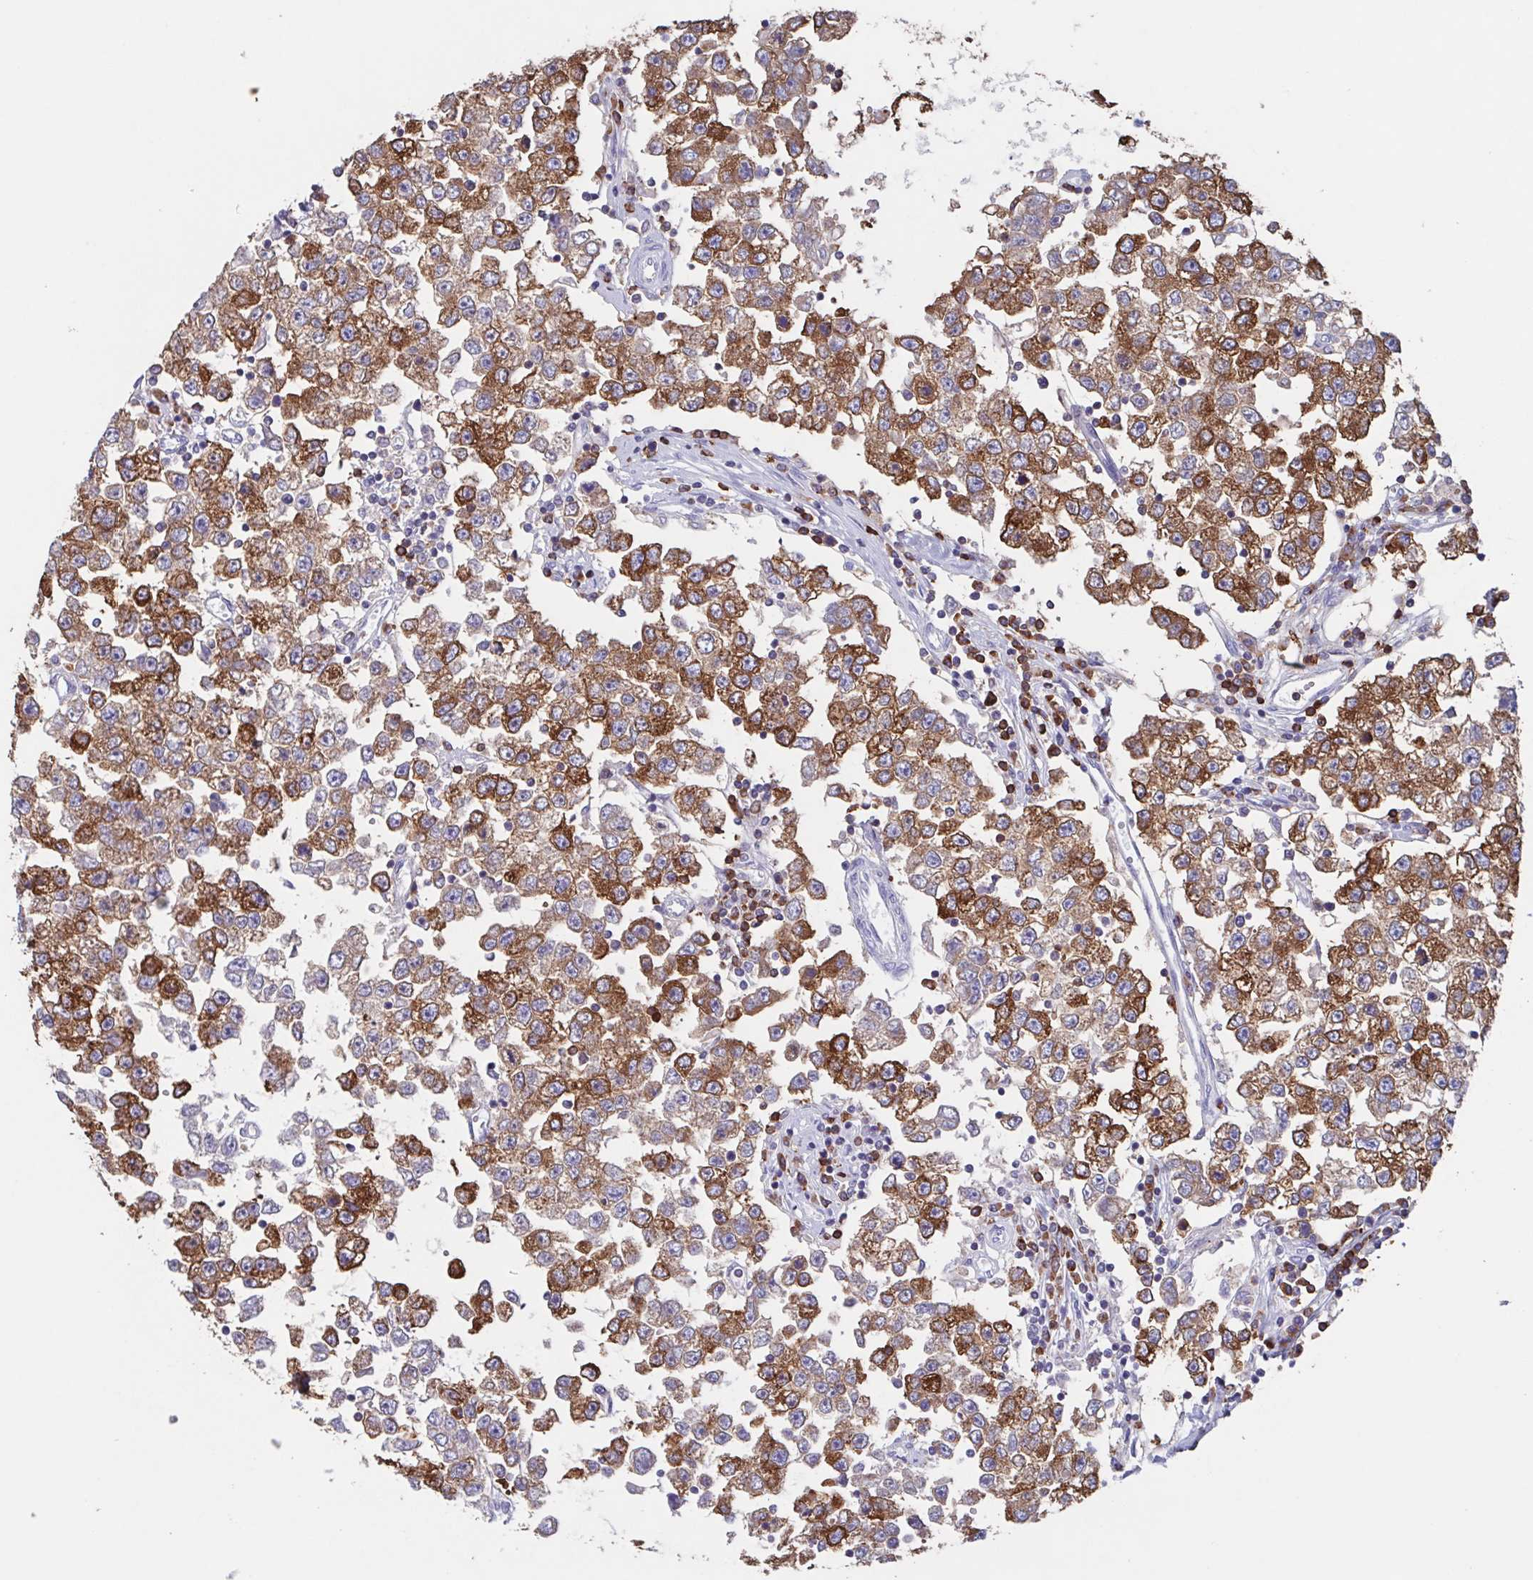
{"staining": {"intensity": "strong", "quantity": ">75%", "location": "cytoplasmic/membranous"}, "tissue": "testis cancer", "cell_type": "Tumor cells", "image_type": "cancer", "snomed": [{"axis": "morphology", "description": "Seminoma, NOS"}, {"axis": "topography", "description": "Testis"}], "caption": "Protein staining reveals strong cytoplasmic/membranous positivity in approximately >75% of tumor cells in testis seminoma. (IHC, brightfield microscopy, high magnification).", "gene": "TPD52", "patient": {"sex": "male", "age": 34}}